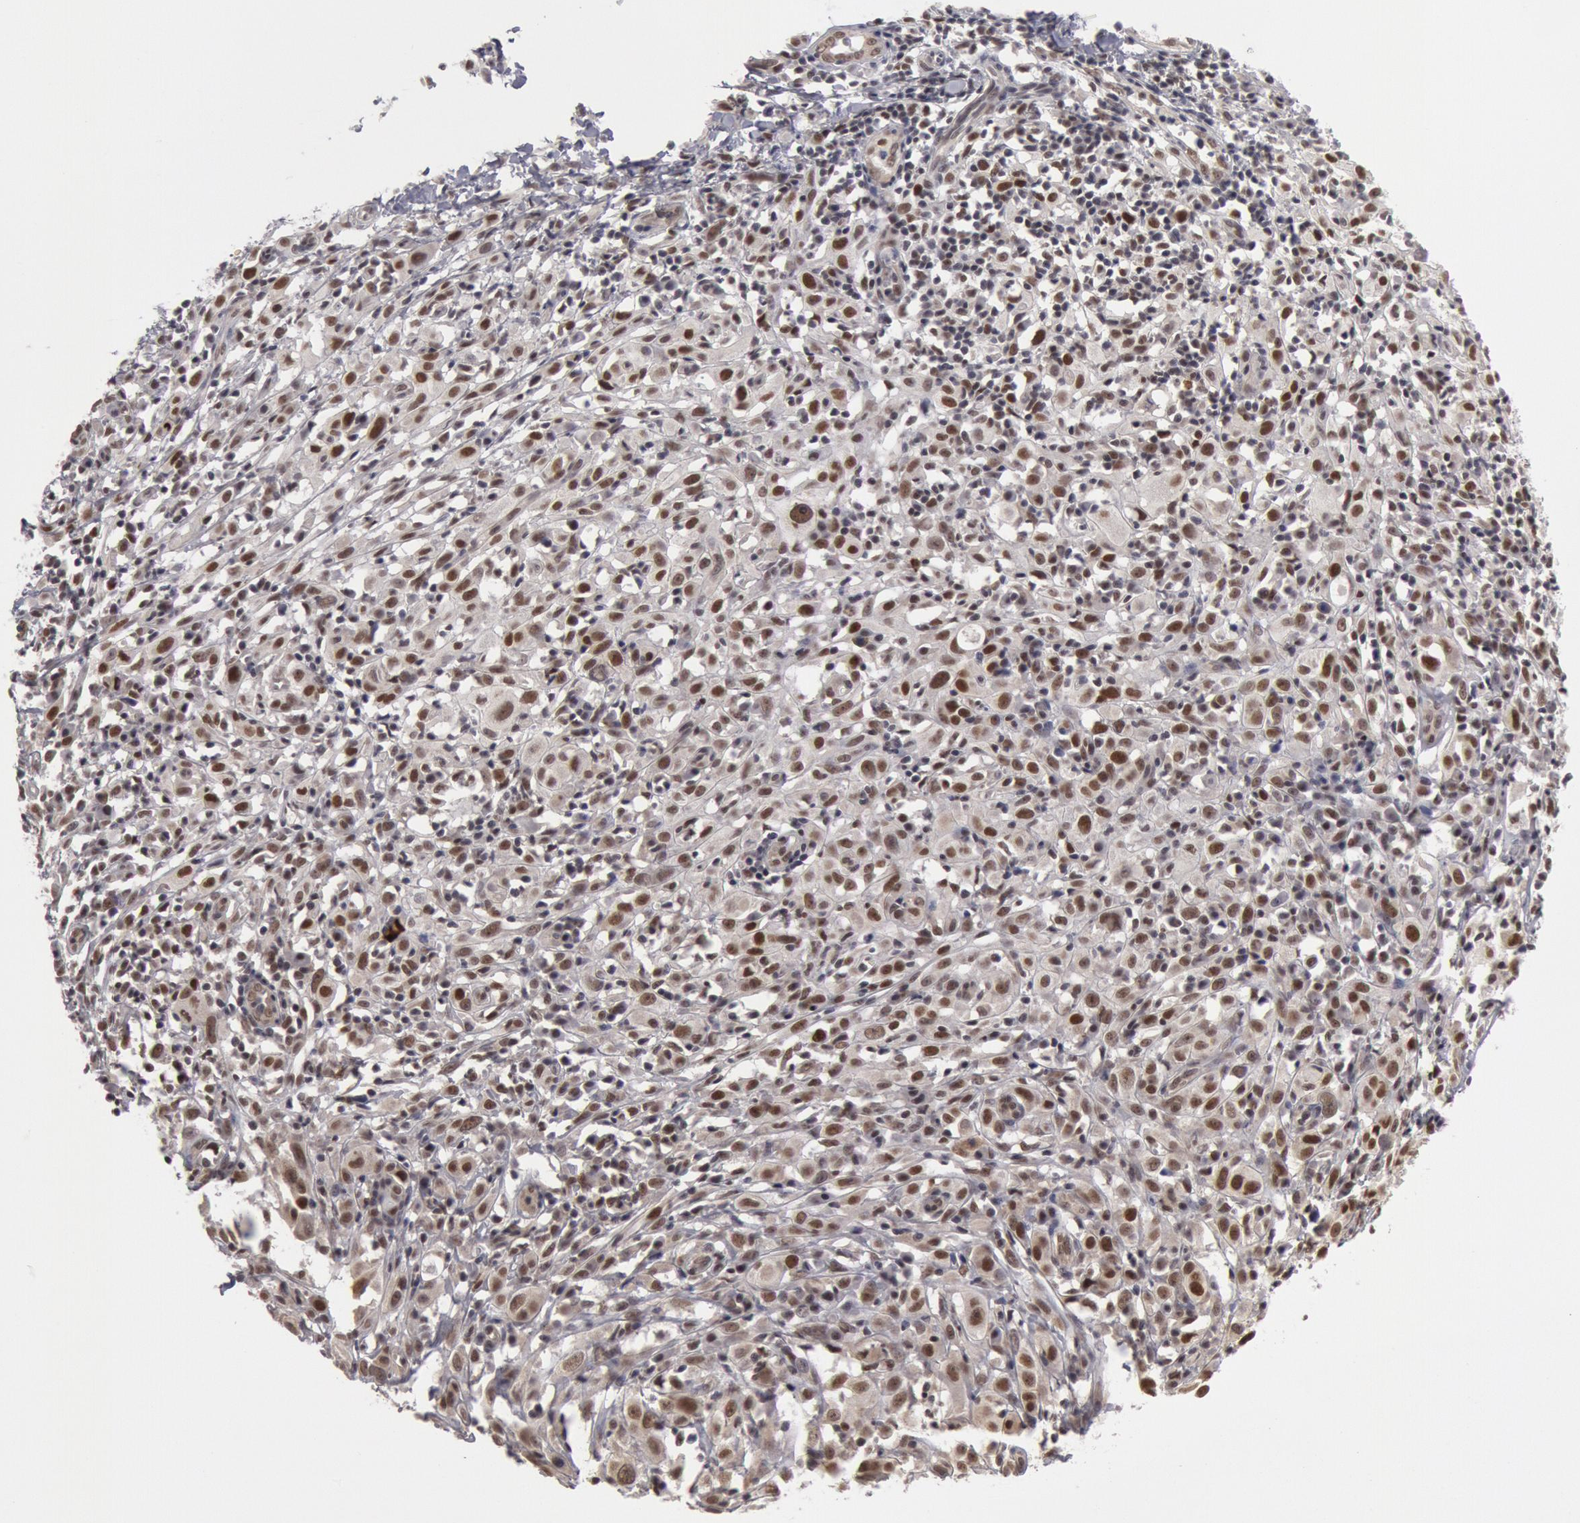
{"staining": {"intensity": "weak", "quantity": ">75%", "location": "nuclear"}, "tissue": "melanoma", "cell_type": "Tumor cells", "image_type": "cancer", "snomed": [{"axis": "morphology", "description": "Malignant melanoma, NOS"}, {"axis": "topography", "description": "Skin"}], "caption": "Melanoma was stained to show a protein in brown. There is low levels of weak nuclear positivity in approximately >75% of tumor cells. (DAB IHC with brightfield microscopy, high magnification).", "gene": "PPP4R3B", "patient": {"sex": "female", "age": 52}}